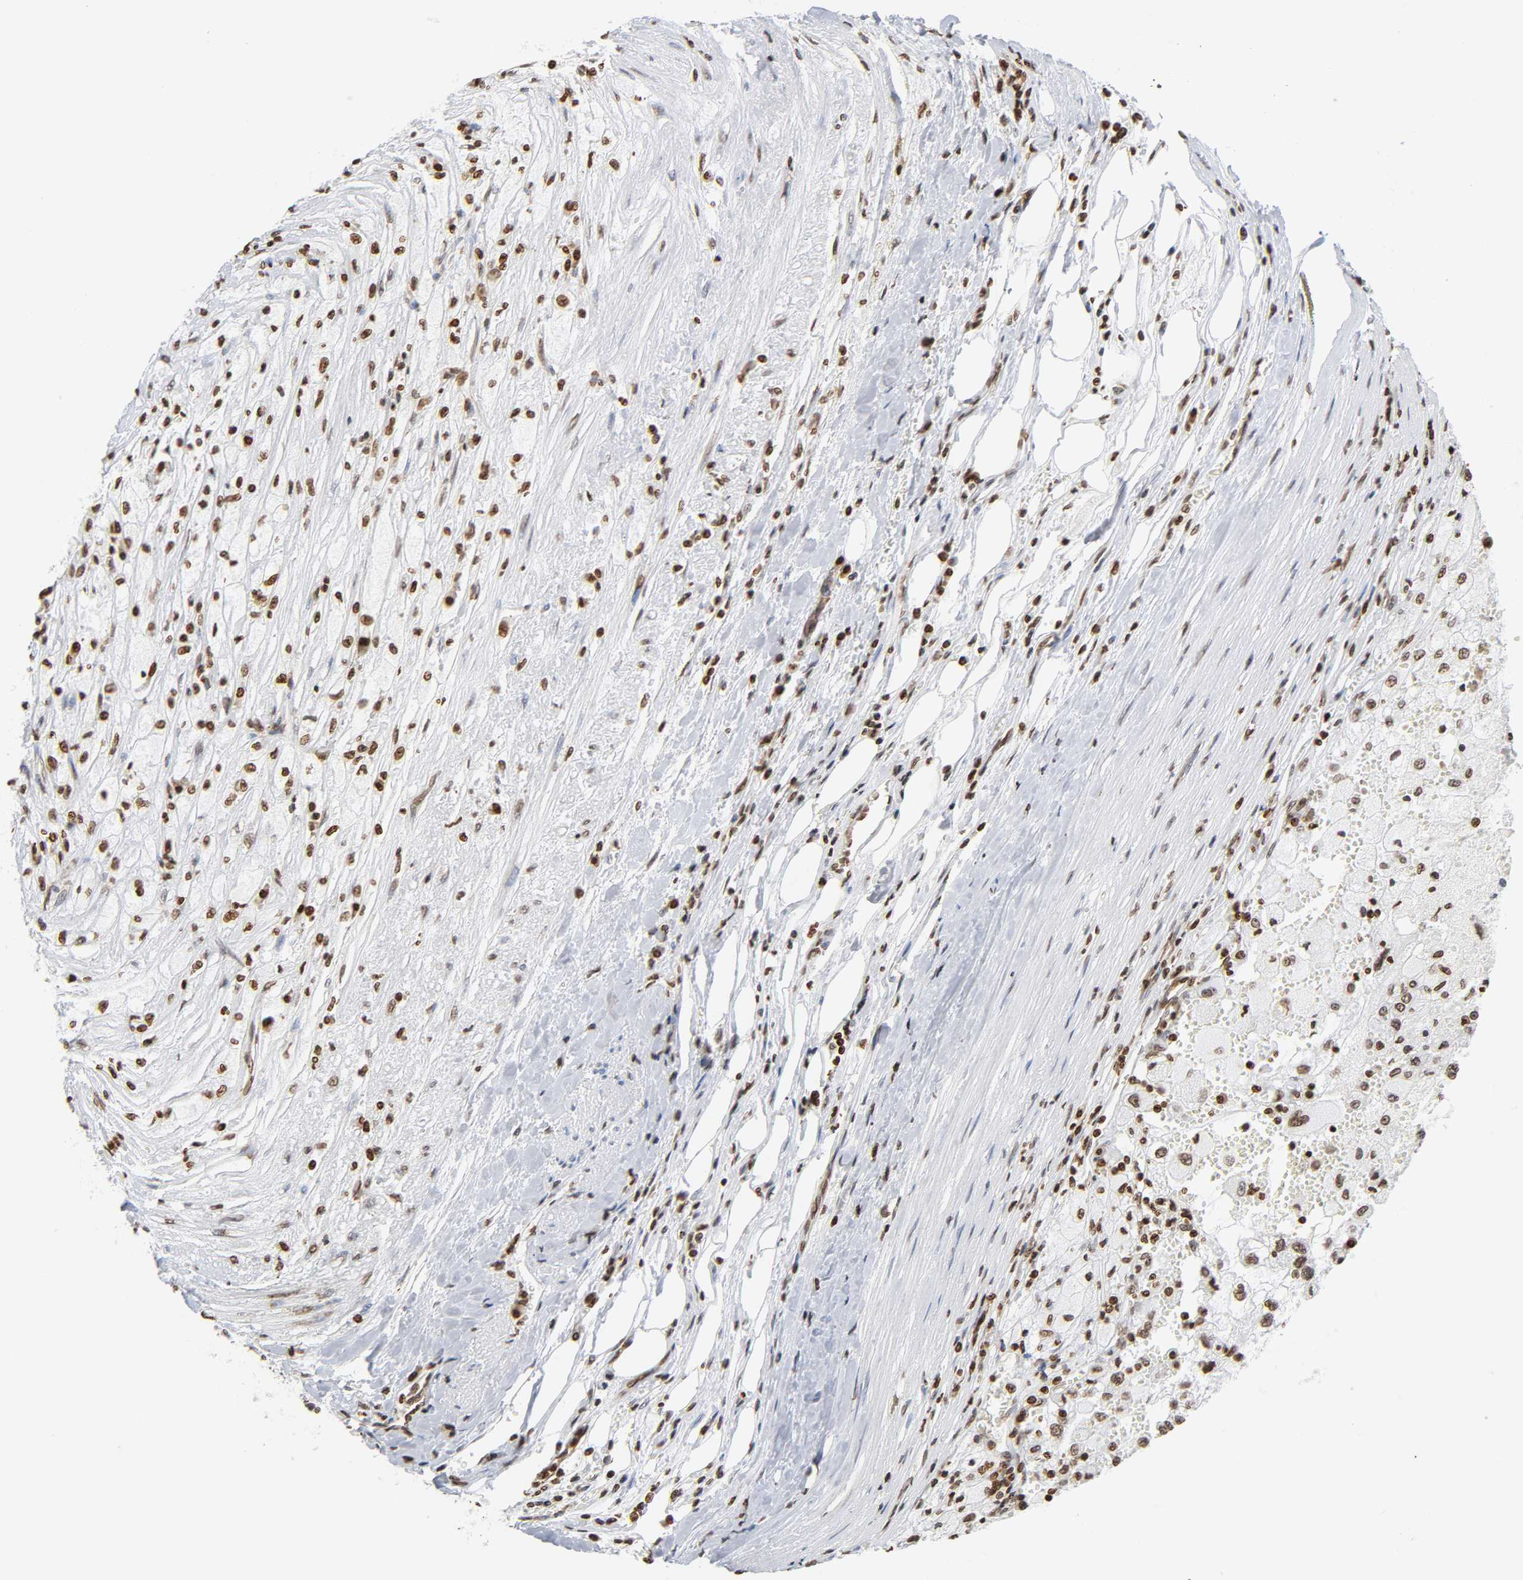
{"staining": {"intensity": "moderate", "quantity": ">75%", "location": "nuclear"}, "tissue": "renal cancer", "cell_type": "Tumor cells", "image_type": "cancer", "snomed": [{"axis": "morphology", "description": "Normal tissue, NOS"}, {"axis": "morphology", "description": "Adenocarcinoma, NOS"}, {"axis": "topography", "description": "Kidney"}], "caption": "The micrograph displays immunohistochemical staining of renal cancer (adenocarcinoma). There is moderate nuclear expression is present in about >75% of tumor cells.", "gene": "HOXA6", "patient": {"sex": "male", "age": 71}}